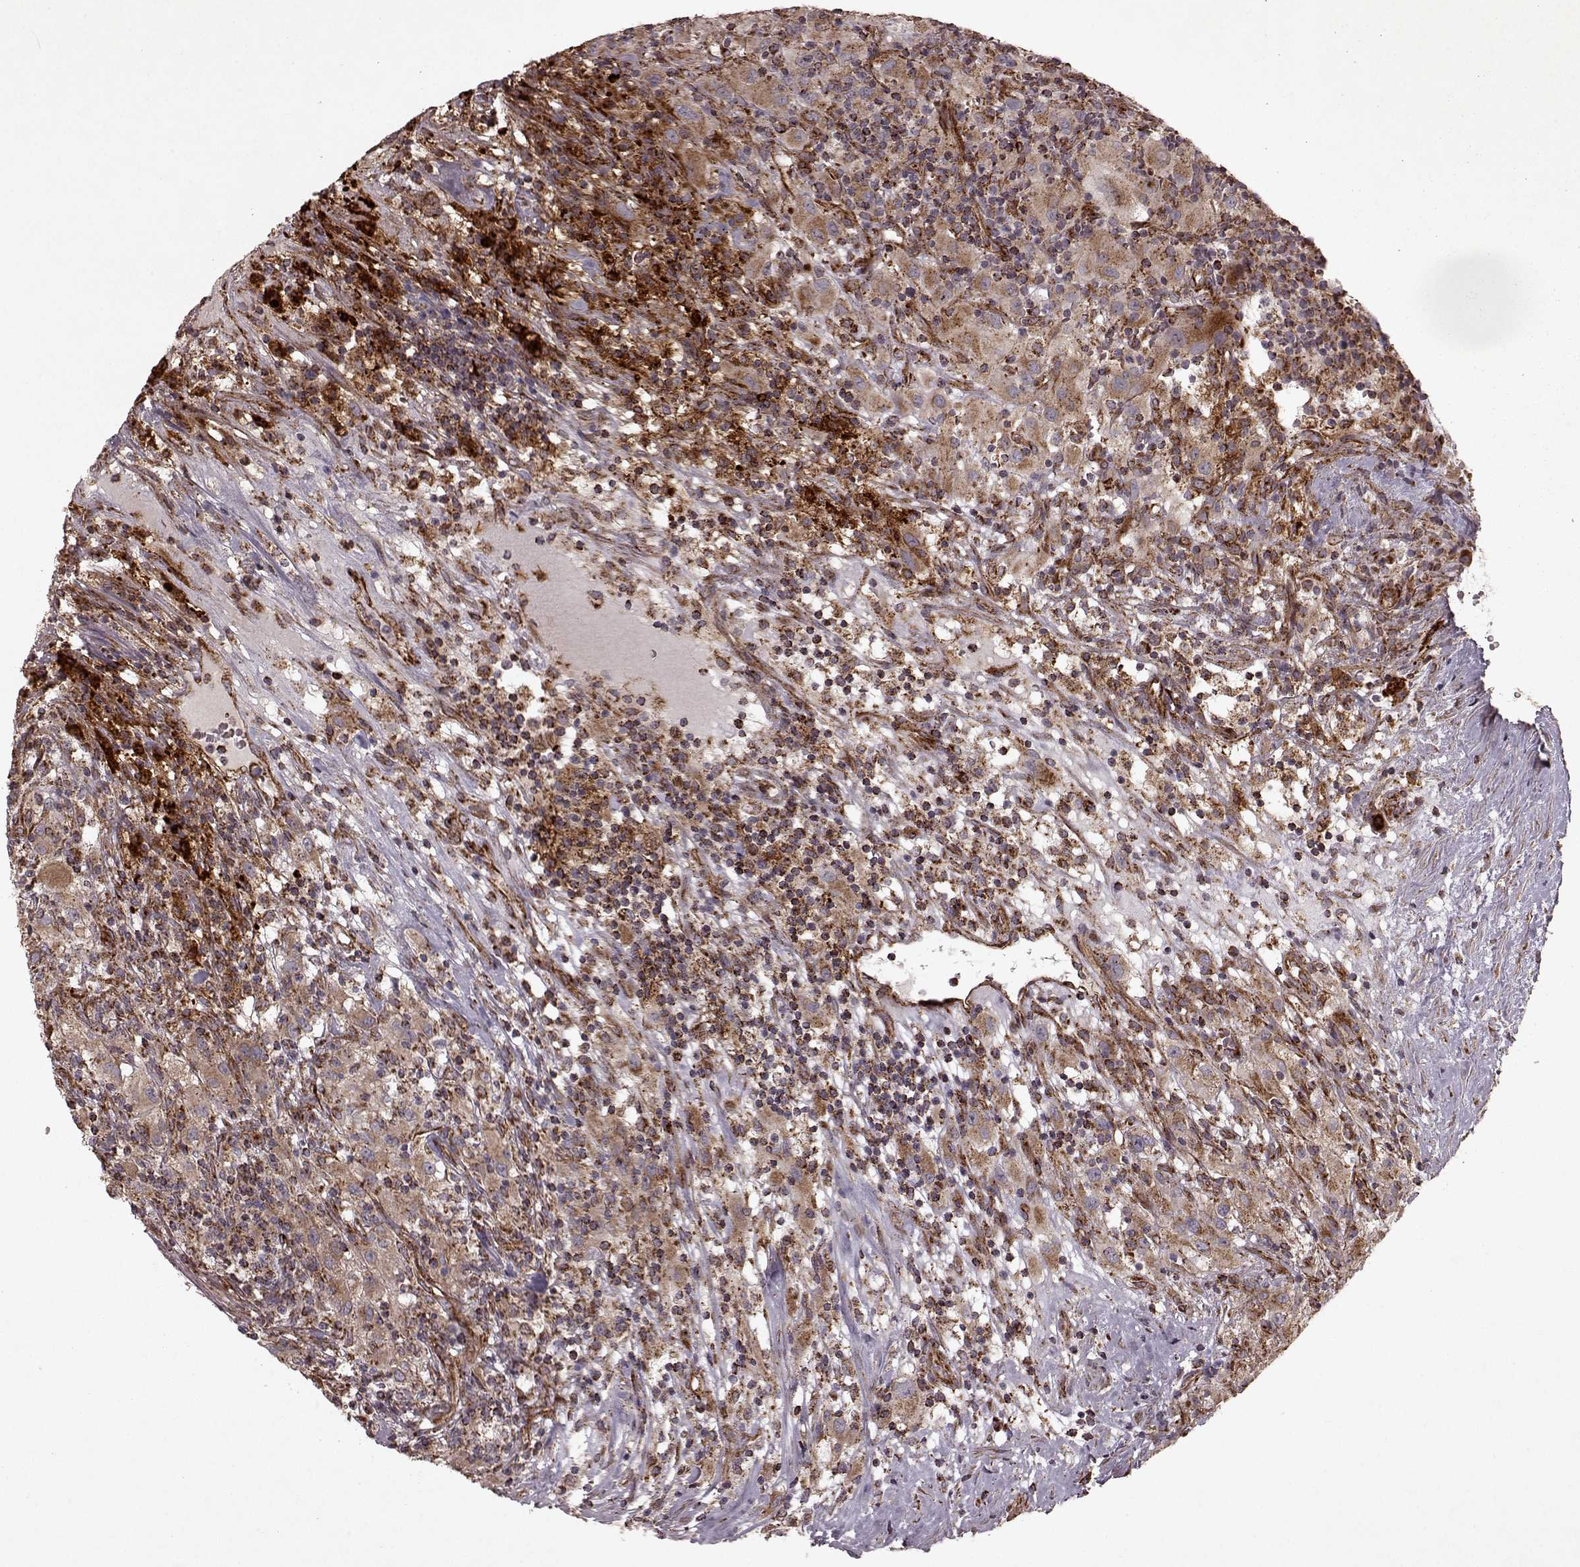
{"staining": {"intensity": "moderate", "quantity": ">75%", "location": "cytoplasmic/membranous"}, "tissue": "renal cancer", "cell_type": "Tumor cells", "image_type": "cancer", "snomed": [{"axis": "morphology", "description": "Adenocarcinoma, NOS"}, {"axis": "topography", "description": "Kidney"}], "caption": "Immunohistochemical staining of renal cancer (adenocarcinoma) exhibits medium levels of moderate cytoplasmic/membranous positivity in approximately >75% of tumor cells. Ihc stains the protein of interest in brown and the nuclei are stained blue.", "gene": "FXN", "patient": {"sex": "female", "age": 67}}